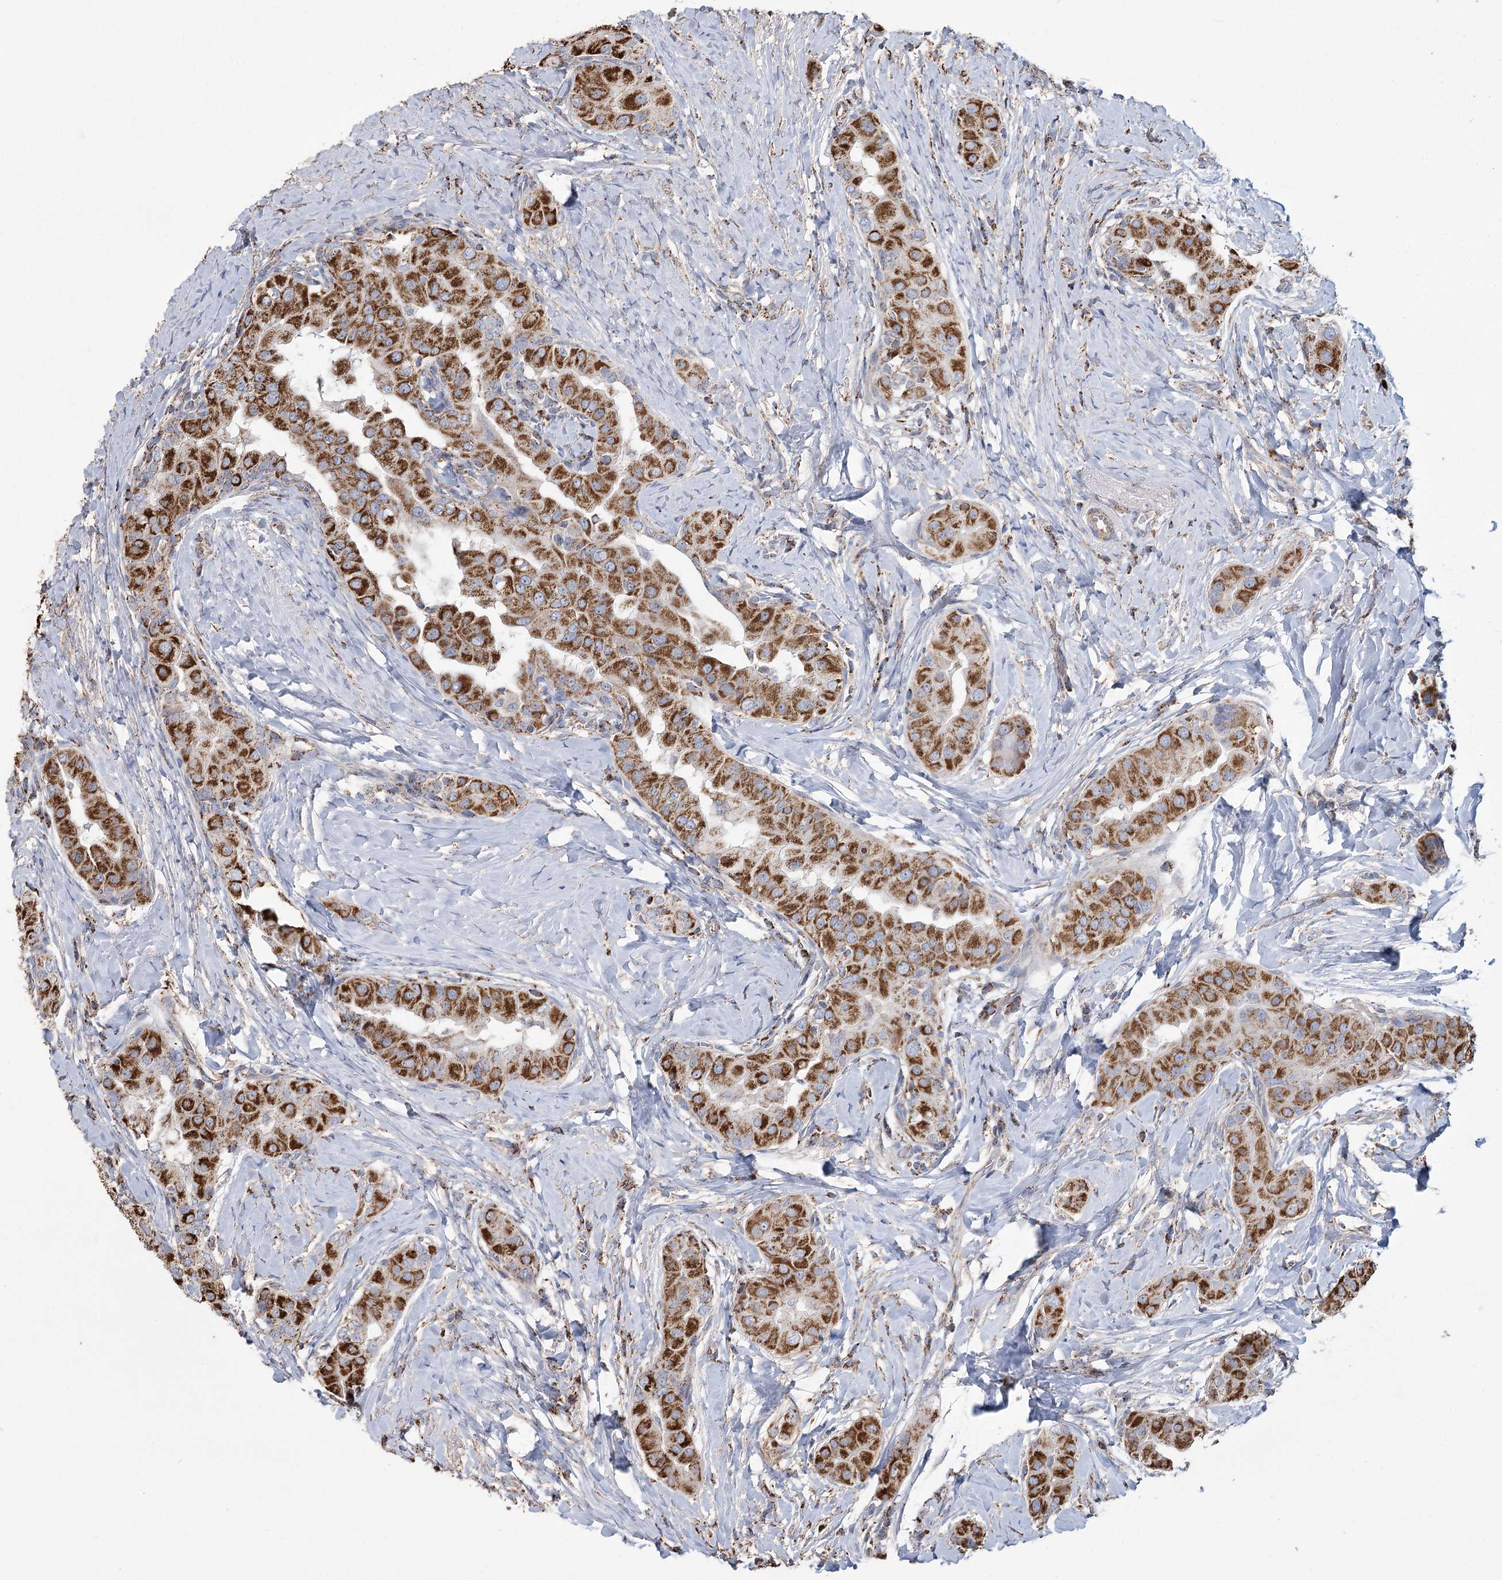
{"staining": {"intensity": "strong", "quantity": ">75%", "location": "cytoplasmic/membranous"}, "tissue": "thyroid cancer", "cell_type": "Tumor cells", "image_type": "cancer", "snomed": [{"axis": "morphology", "description": "Papillary adenocarcinoma, NOS"}, {"axis": "topography", "description": "Thyroid gland"}], "caption": "IHC of thyroid cancer (papillary adenocarcinoma) shows high levels of strong cytoplasmic/membranous expression in about >75% of tumor cells.", "gene": "RANBP3L", "patient": {"sex": "male", "age": 33}}